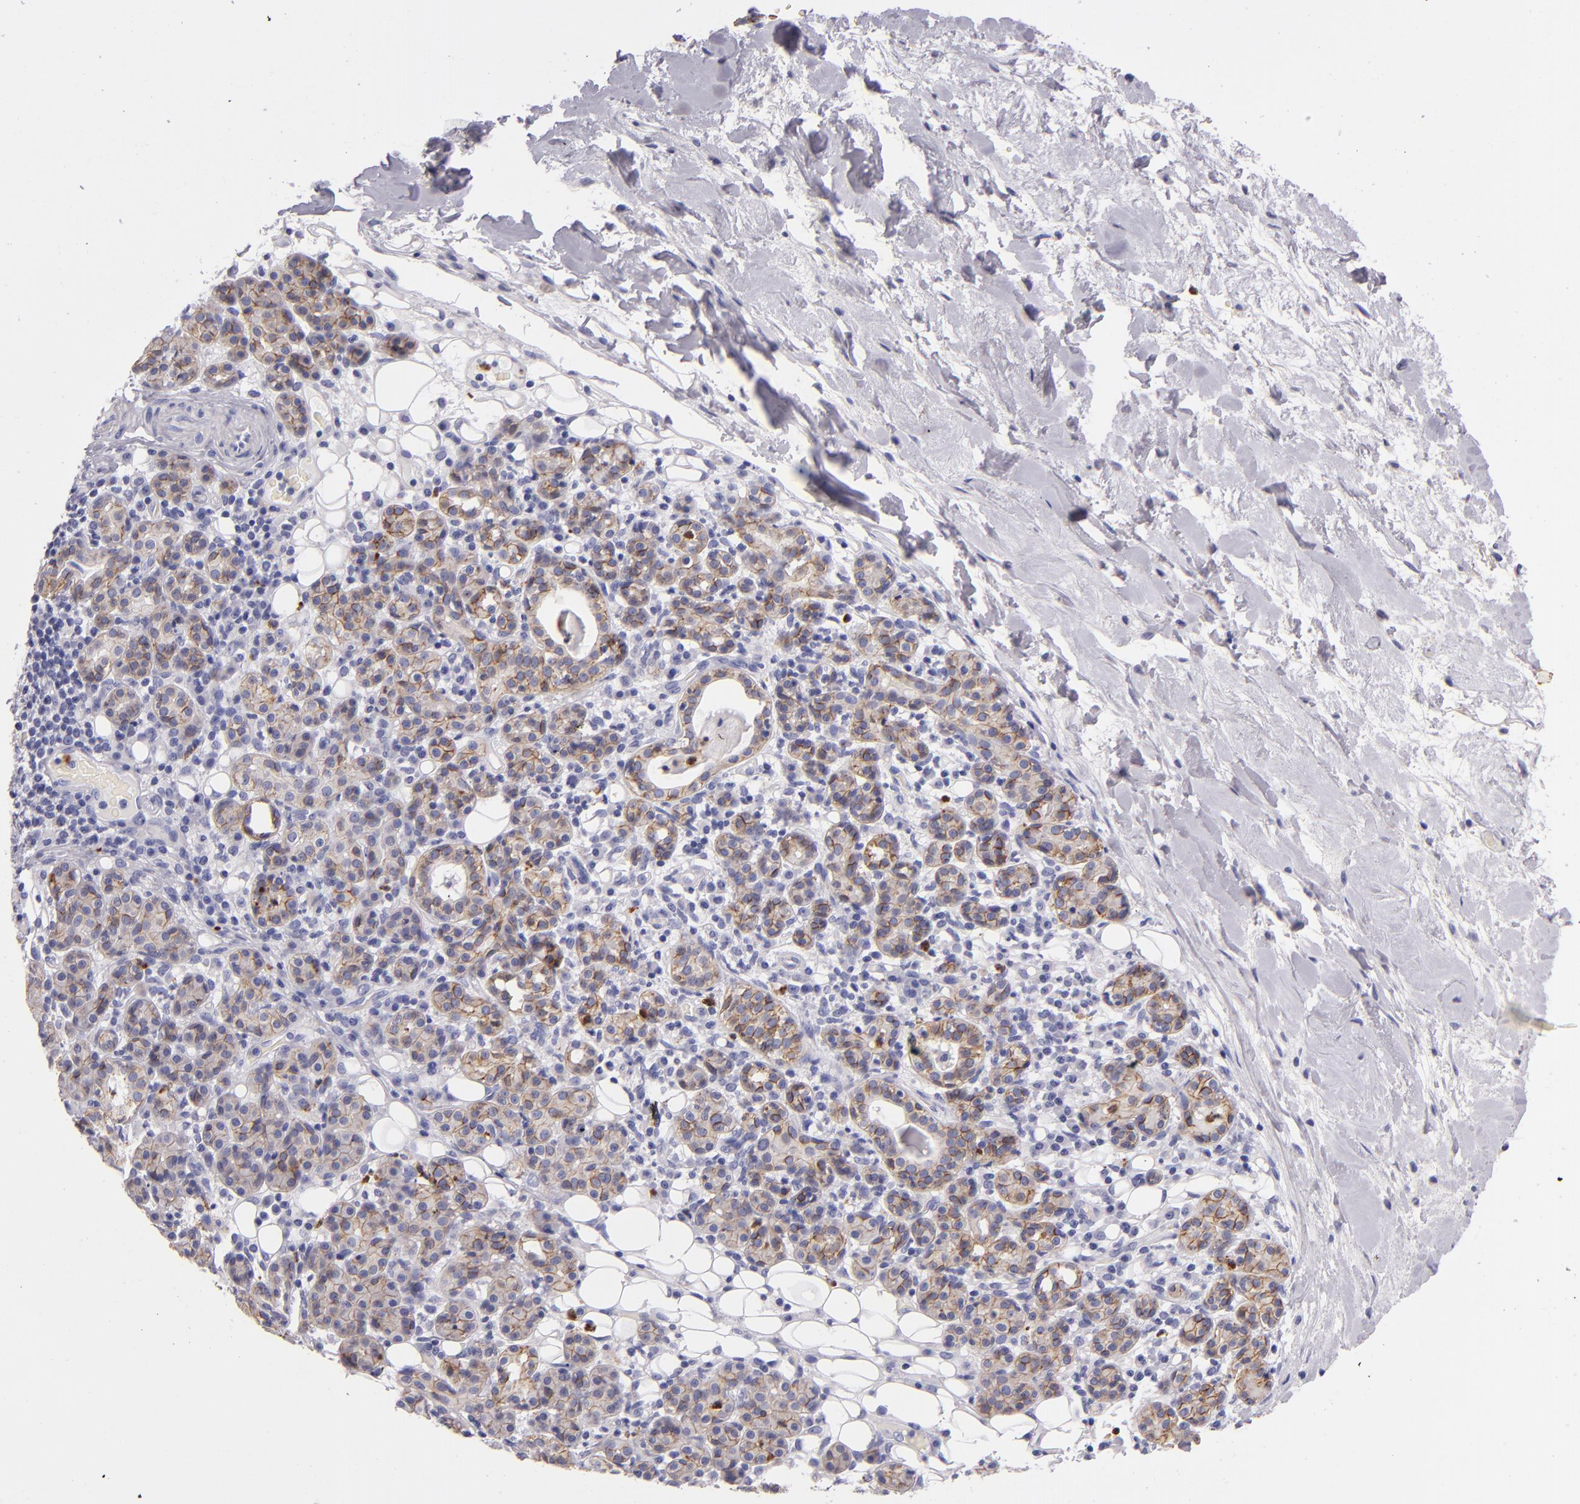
{"staining": {"intensity": "moderate", "quantity": ">75%", "location": "cytoplasmic/membranous"}, "tissue": "skin cancer", "cell_type": "Tumor cells", "image_type": "cancer", "snomed": [{"axis": "morphology", "description": "Squamous cell carcinoma, NOS"}, {"axis": "topography", "description": "Skin"}], "caption": "IHC of human skin cancer displays medium levels of moderate cytoplasmic/membranous staining in about >75% of tumor cells. (DAB IHC, brown staining for protein, blue staining for nuclei).", "gene": "CDH3", "patient": {"sex": "male", "age": 84}}